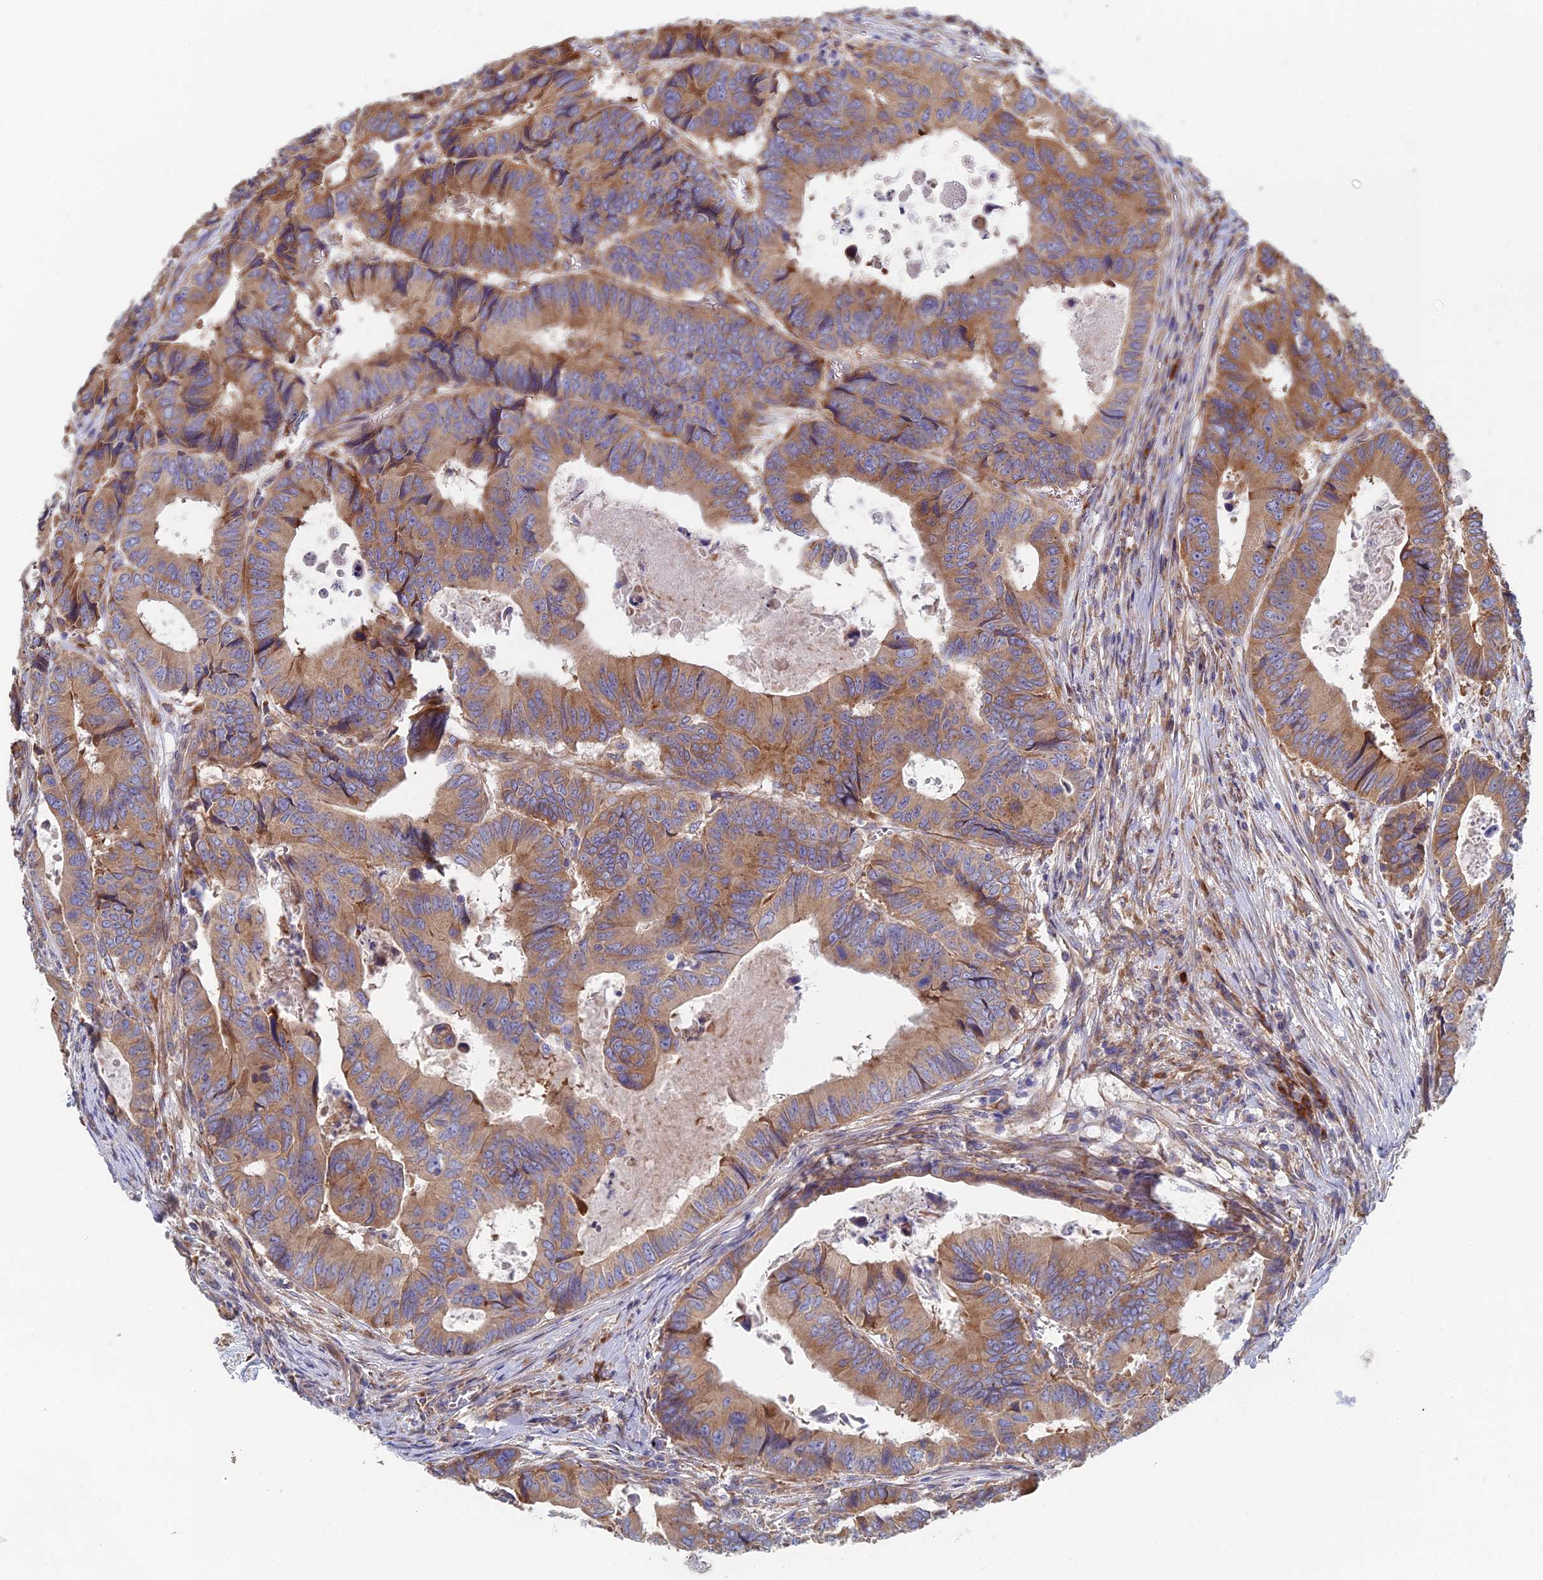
{"staining": {"intensity": "moderate", "quantity": ">75%", "location": "cytoplasmic/membranous"}, "tissue": "colorectal cancer", "cell_type": "Tumor cells", "image_type": "cancer", "snomed": [{"axis": "morphology", "description": "Adenocarcinoma, NOS"}, {"axis": "topography", "description": "Colon"}], "caption": "Immunohistochemistry (IHC) staining of adenocarcinoma (colorectal), which exhibits medium levels of moderate cytoplasmic/membranous positivity in about >75% of tumor cells indicating moderate cytoplasmic/membranous protein staining. The staining was performed using DAB (brown) for protein detection and nuclei were counterstained in hematoxylin (blue).", "gene": "CLCN3", "patient": {"sex": "male", "age": 85}}